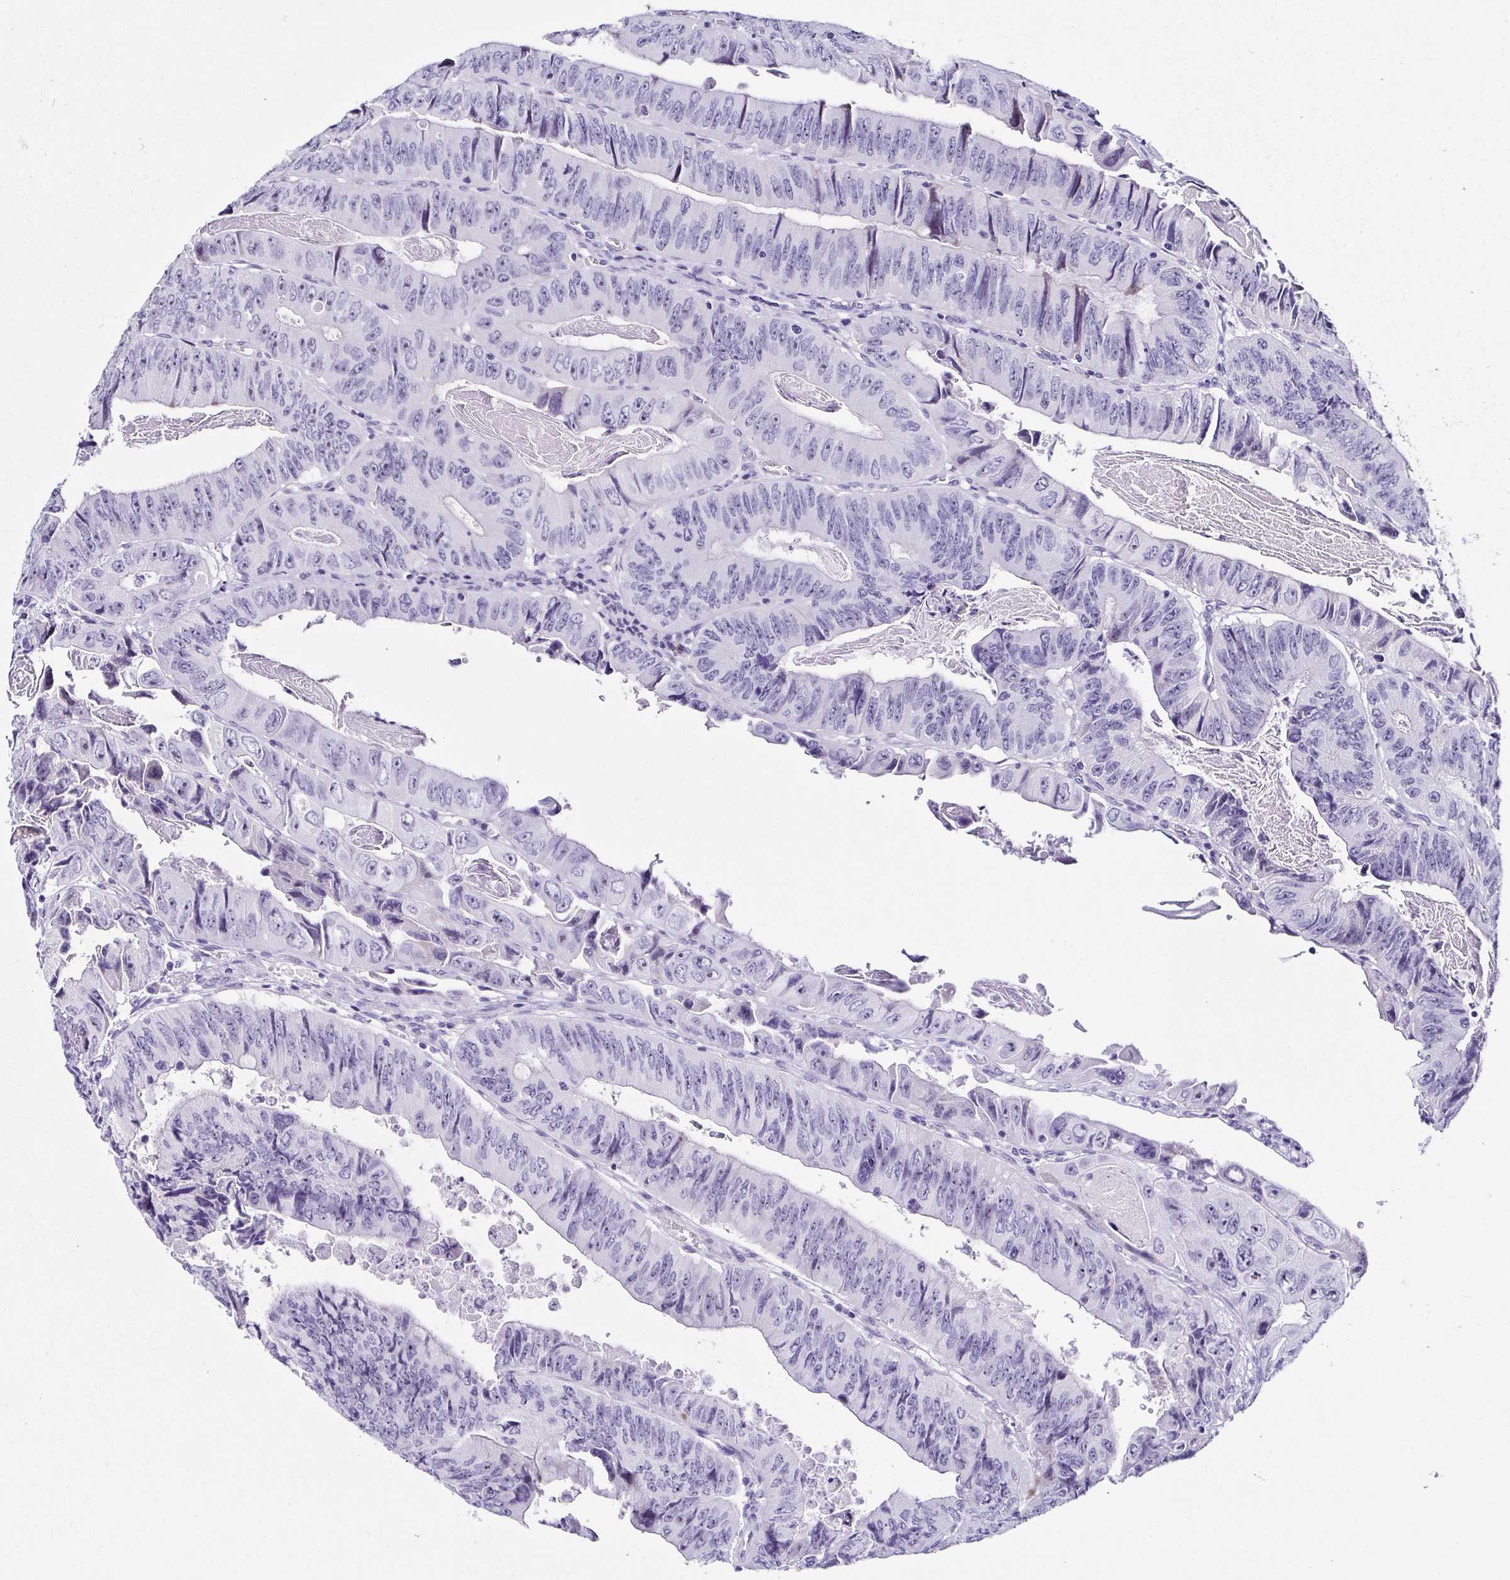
{"staining": {"intensity": "negative", "quantity": "none", "location": "none"}, "tissue": "colorectal cancer", "cell_type": "Tumor cells", "image_type": "cancer", "snomed": [{"axis": "morphology", "description": "Adenocarcinoma, NOS"}, {"axis": "topography", "description": "Colon"}], "caption": "Tumor cells show no significant staining in adenocarcinoma (colorectal).", "gene": "TNNT2", "patient": {"sex": "female", "age": 84}}